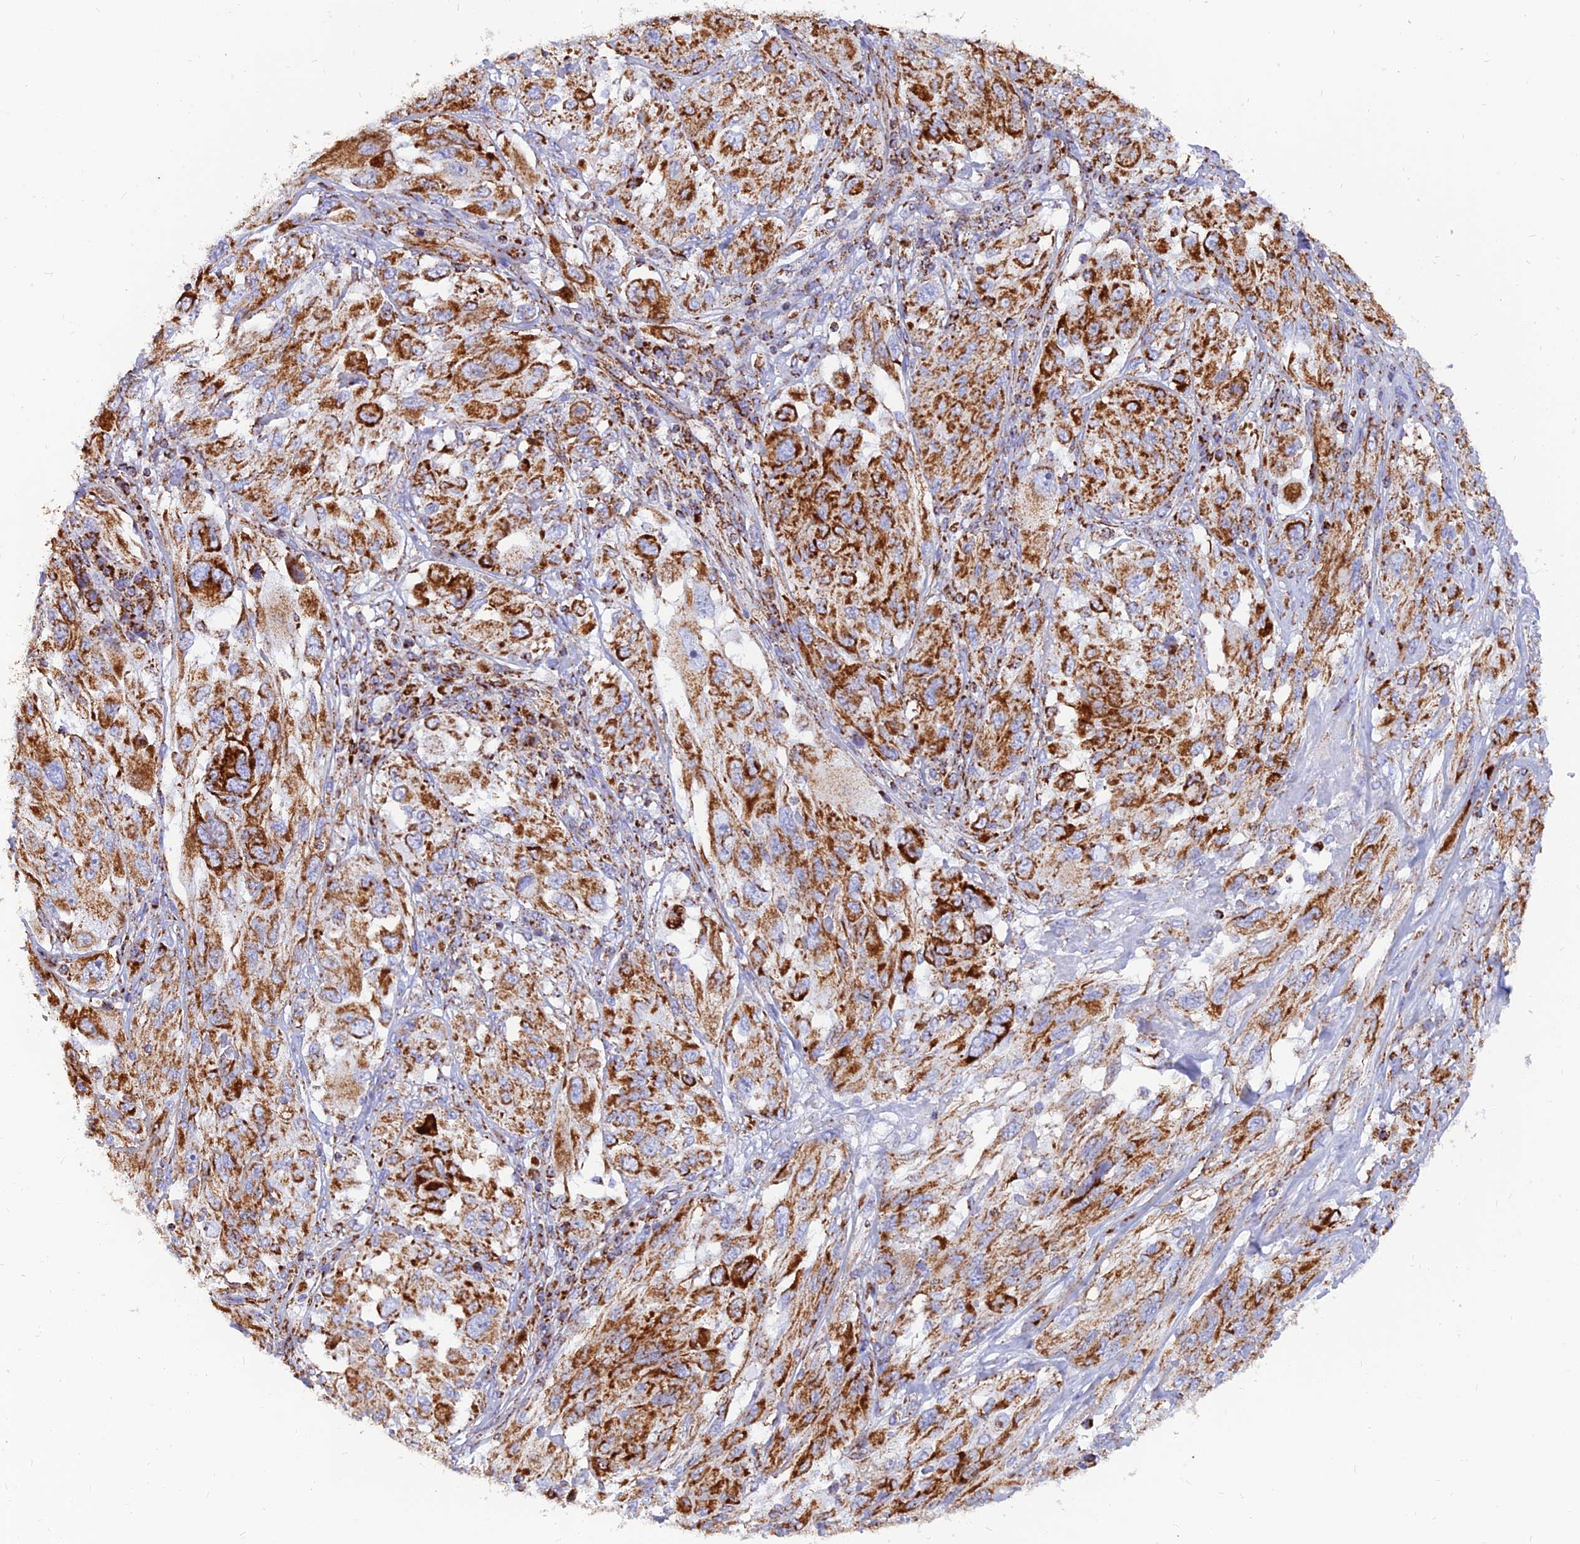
{"staining": {"intensity": "strong", "quantity": ">75%", "location": "cytoplasmic/membranous"}, "tissue": "melanoma", "cell_type": "Tumor cells", "image_type": "cancer", "snomed": [{"axis": "morphology", "description": "Malignant melanoma, NOS"}, {"axis": "topography", "description": "Skin"}], "caption": "This histopathology image exhibits melanoma stained with immunohistochemistry to label a protein in brown. The cytoplasmic/membranous of tumor cells show strong positivity for the protein. Nuclei are counter-stained blue.", "gene": "NDUFB6", "patient": {"sex": "female", "age": 91}}